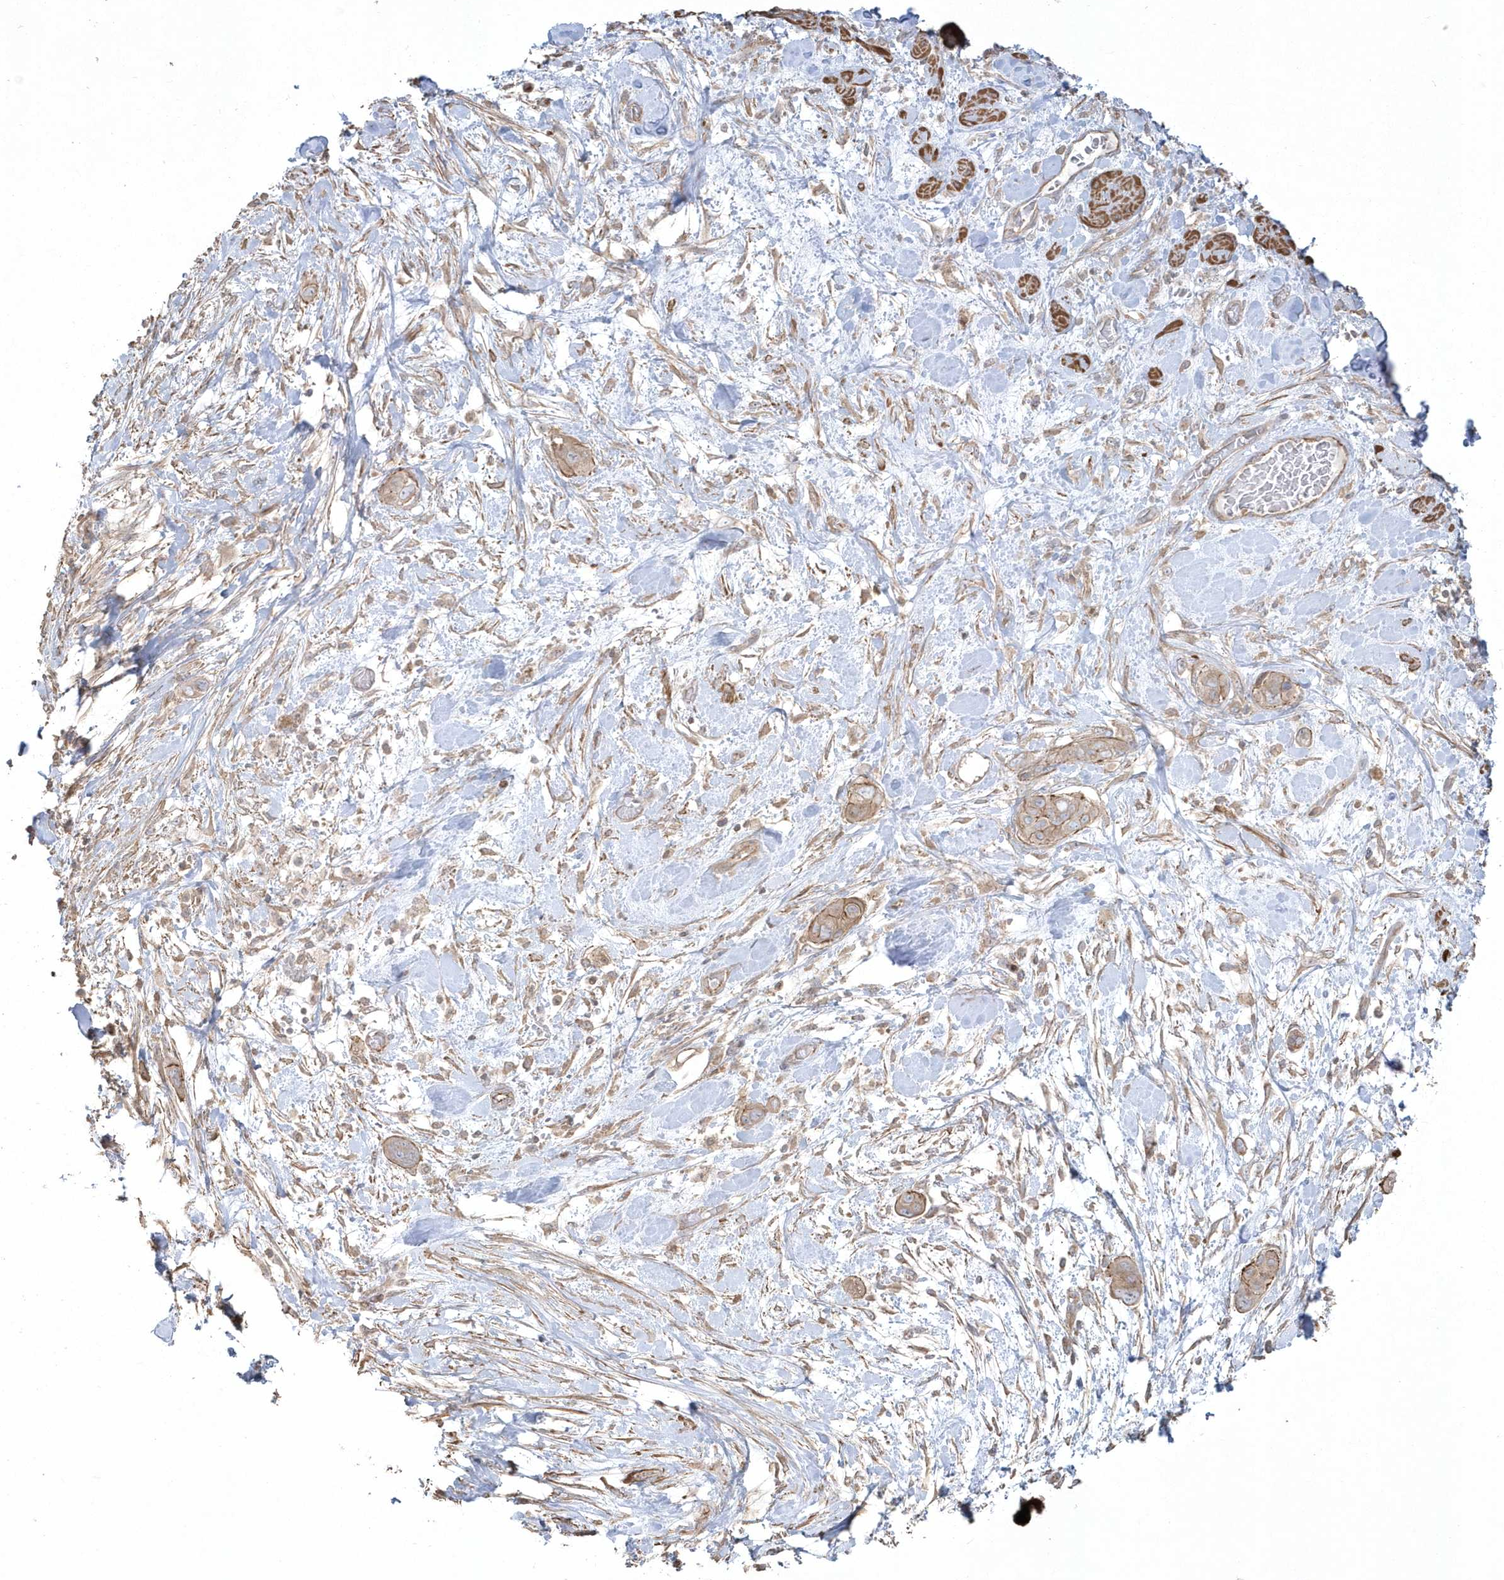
{"staining": {"intensity": "weak", "quantity": ">75%", "location": "cytoplasmic/membranous"}, "tissue": "pancreatic cancer", "cell_type": "Tumor cells", "image_type": "cancer", "snomed": [{"axis": "morphology", "description": "Adenocarcinoma, NOS"}, {"axis": "topography", "description": "Pancreas"}], "caption": "The histopathology image shows a brown stain indicating the presence of a protein in the cytoplasmic/membranous of tumor cells in pancreatic adenocarcinoma.", "gene": "ARMC8", "patient": {"sex": "male", "age": 68}}